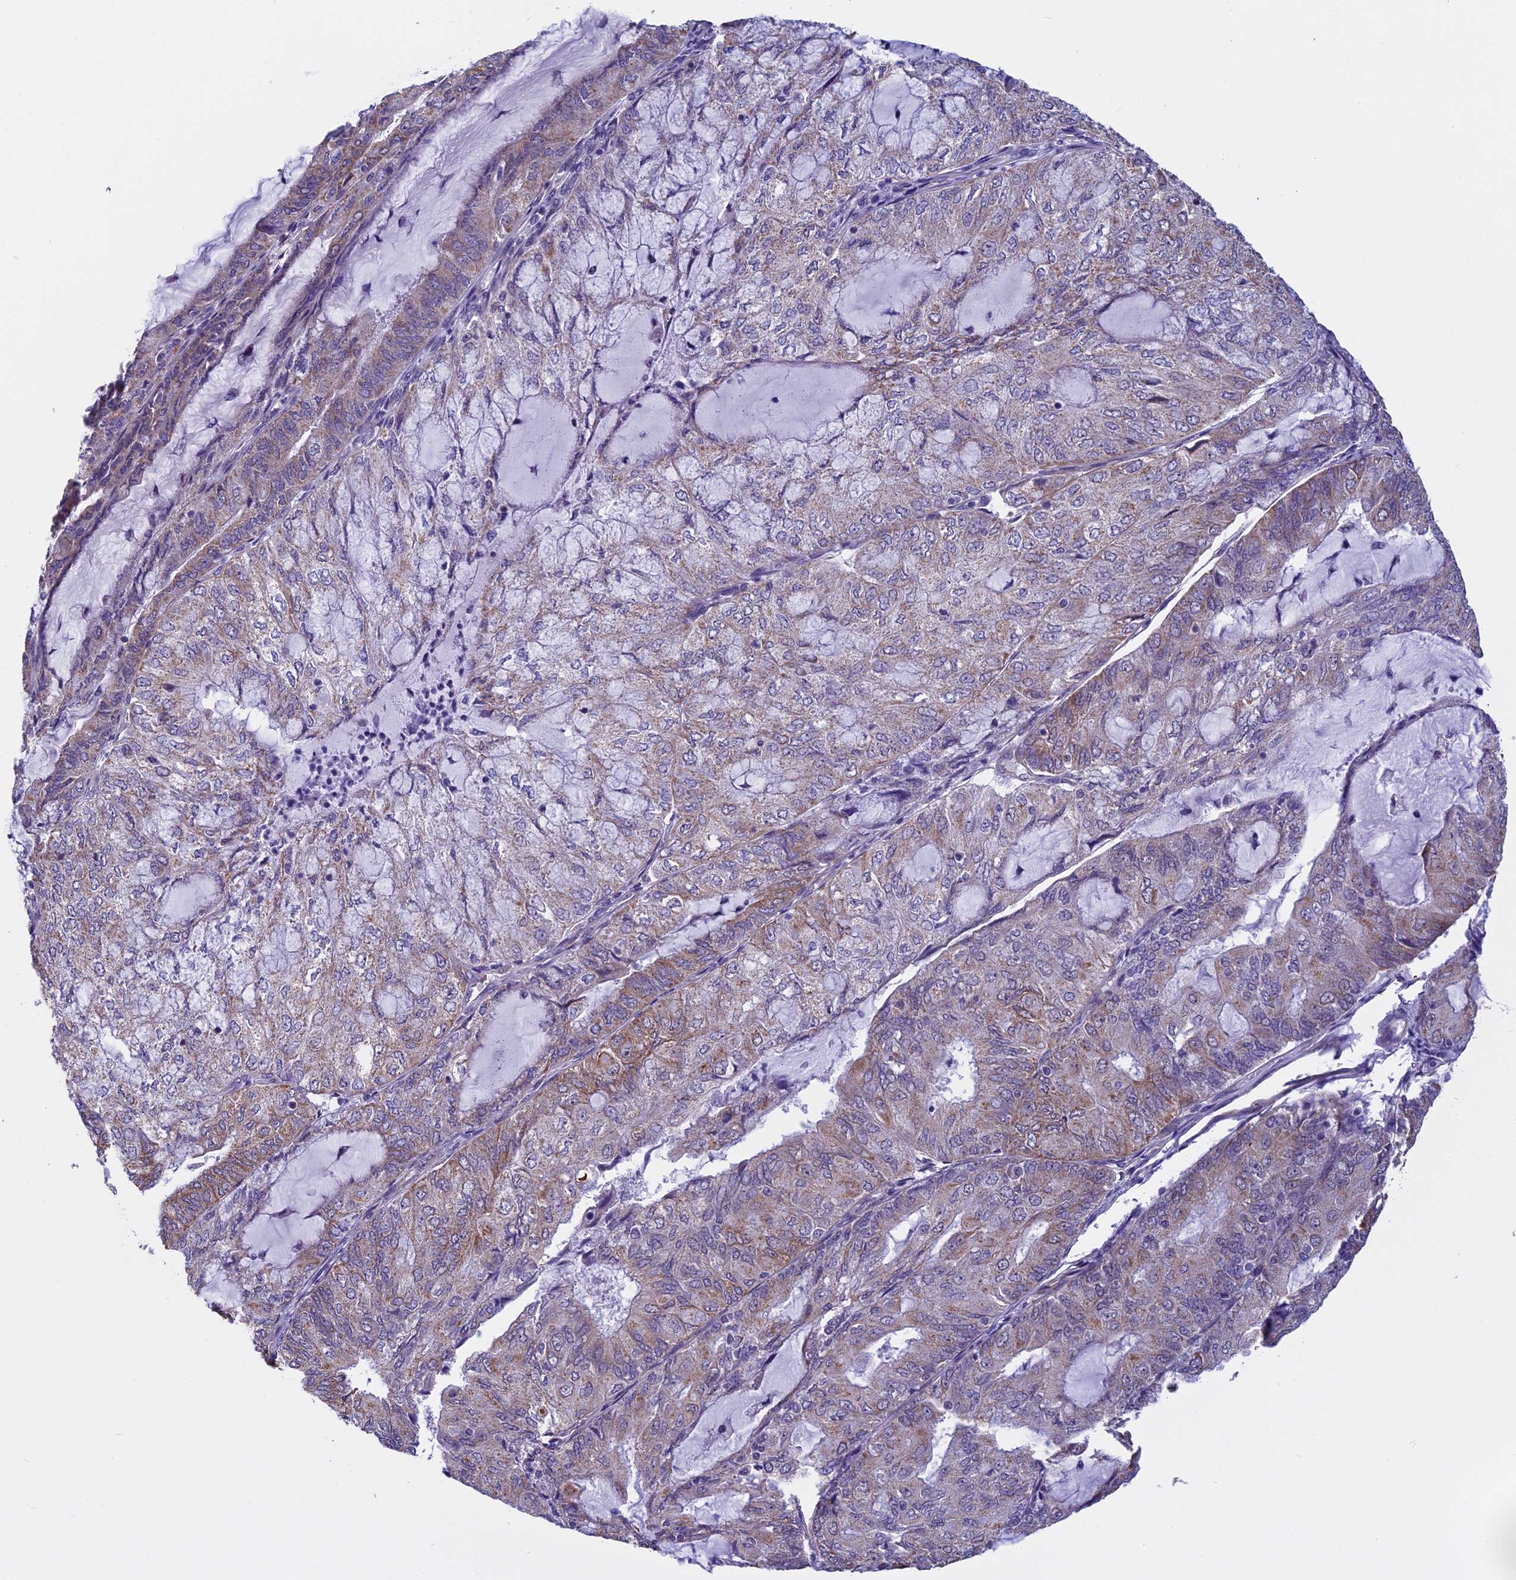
{"staining": {"intensity": "moderate", "quantity": ">75%", "location": "cytoplasmic/membranous"}, "tissue": "endometrial cancer", "cell_type": "Tumor cells", "image_type": "cancer", "snomed": [{"axis": "morphology", "description": "Adenocarcinoma, NOS"}, {"axis": "topography", "description": "Endometrium"}], "caption": "Immunohistochemistry (DAB) staining of human endometrial cancer reveals moderate cytoplasmic/membranous protein staining in about >75% of tumor cells. (IHC, brightfield microscopy, high magnification).", "gene": "ZNF317", "patient": {"sex": "female", "age": 81}}